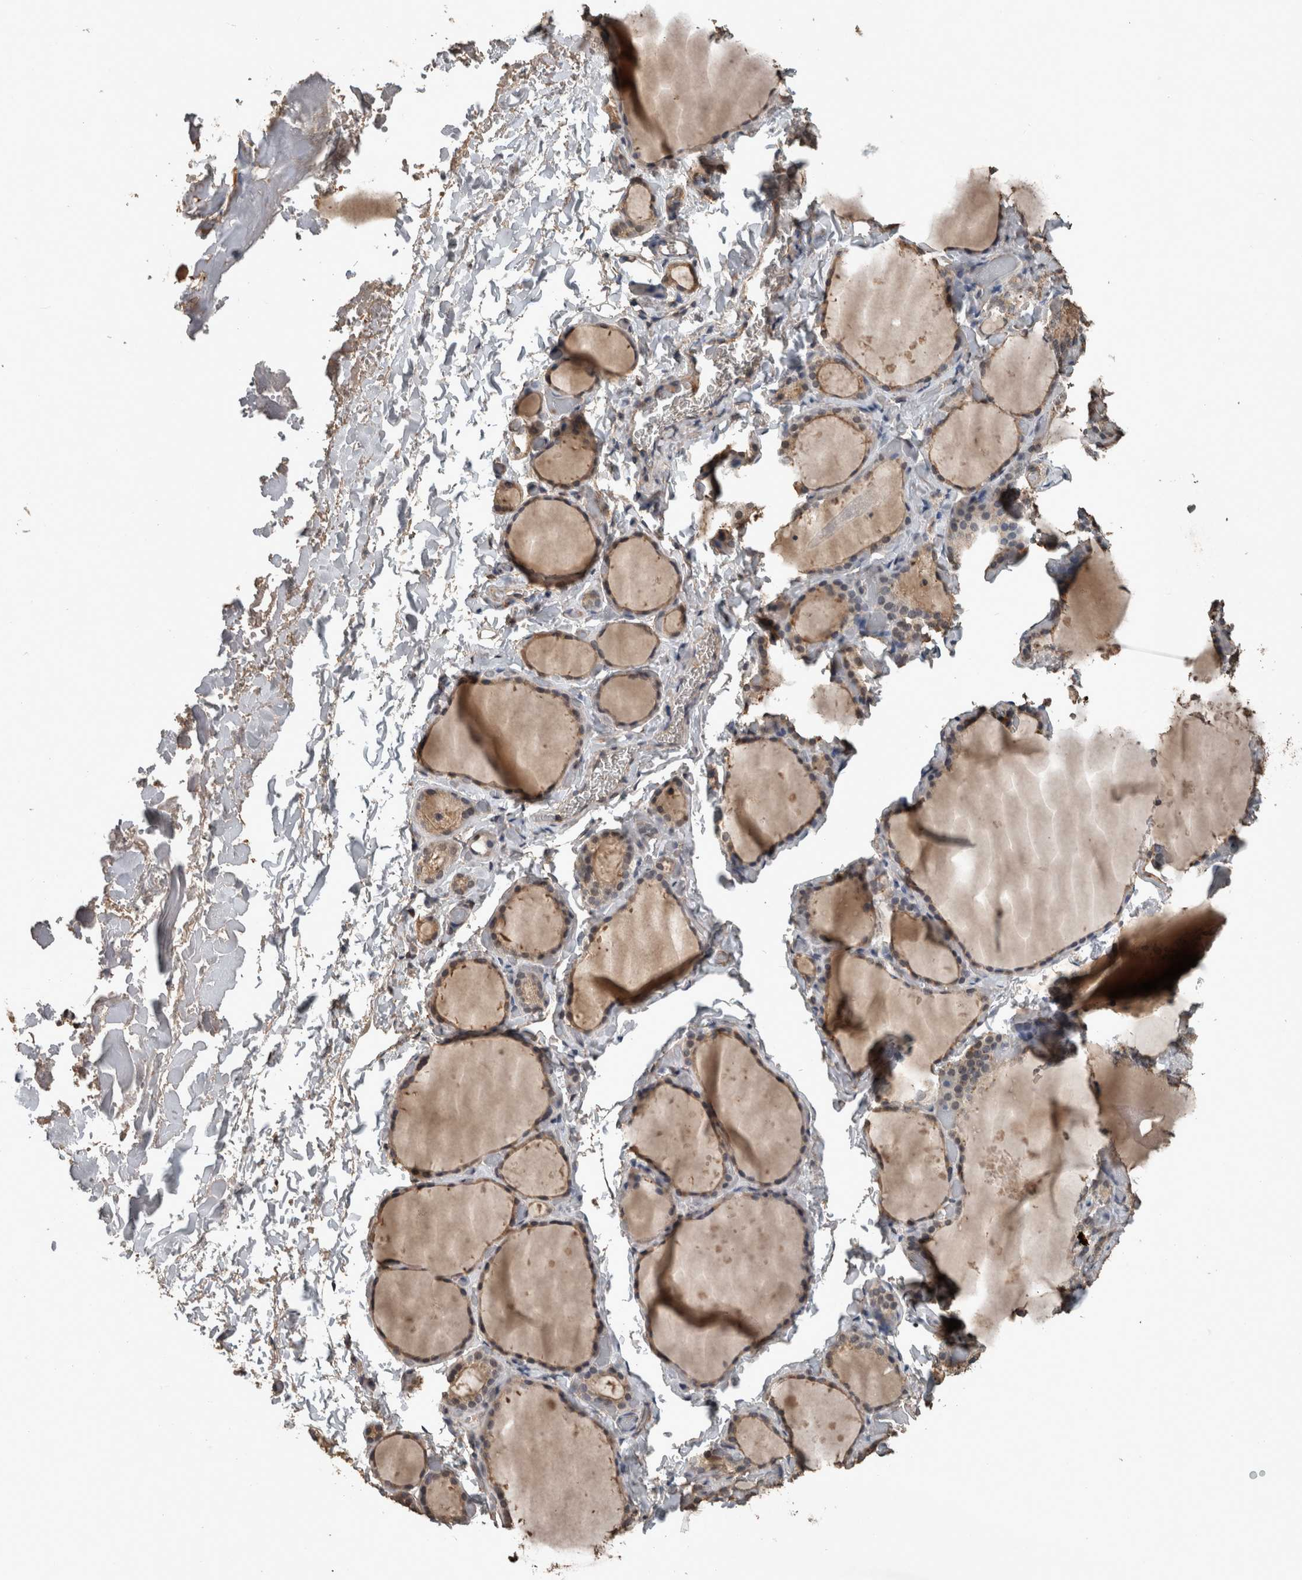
{"staining": {"intensity": "moderate", "quantity": "25%-75%", "location": "cytoplasmic/membranous"}, "tissue": "thyroid gland", "cell_type": "Glandular cells", "image_type": "normal", "snomed": [{"axis": "morphology", "description": "Normal tissue, NOS"}, {"axis": "topography", "description": "Thyroid gland"}], "caption": "Protein expression by immunohistochemistry demonstrates moderate cytoplasmic/membranous staining in approximately 25%-75% of glandular cells in normal thyroid gland. The staining was performed using DAB (3,3'-diaminobenzidine), with brown indicating positive protein expression. Nuclei are stained blue with hematoxylin.", "gene": "FGFRL1", "patient": {"sex": "female", "age": 44}}